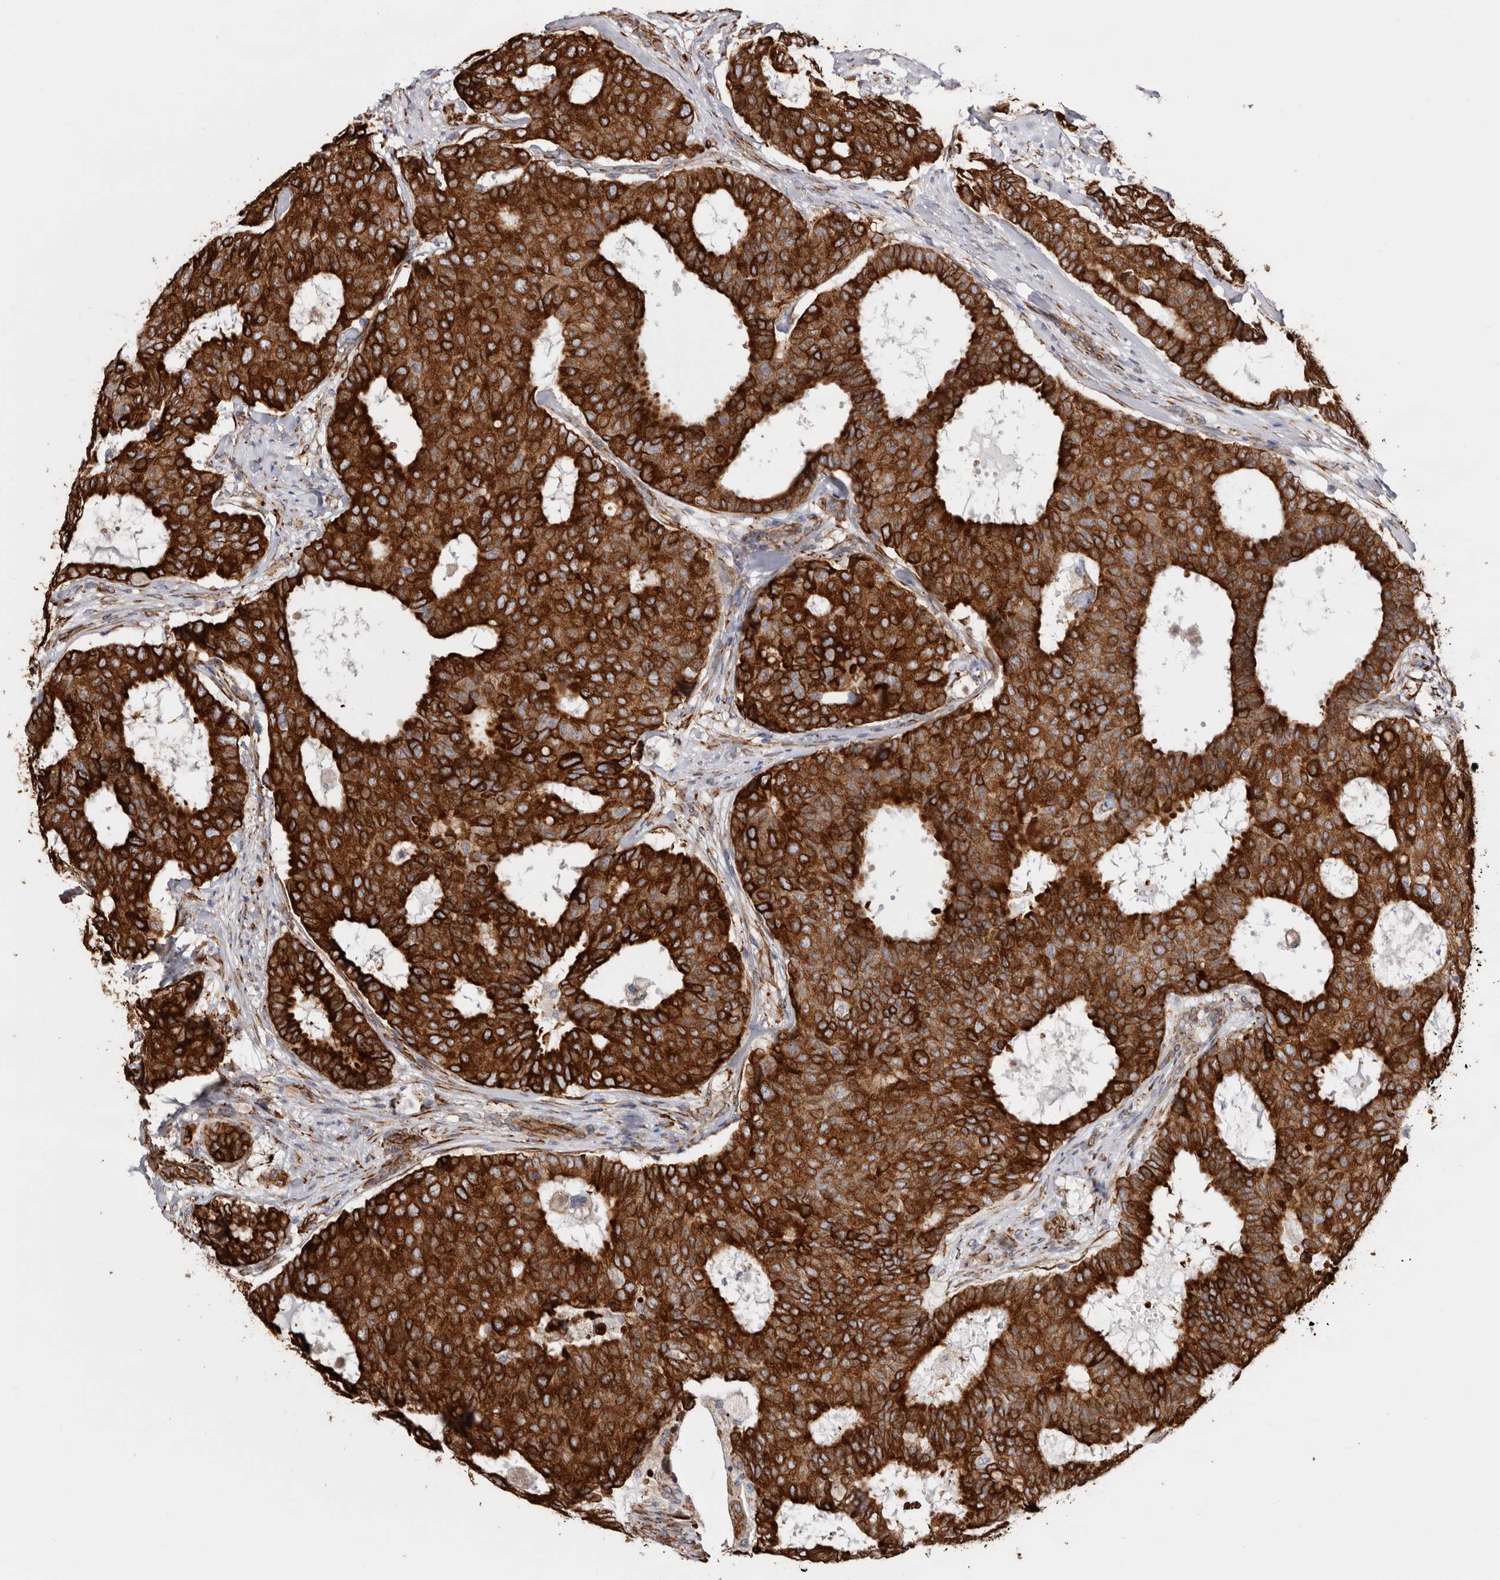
{"staining": {"intensity": "strong", "quantity": ">75%", "location": "cytoplasmic/membranous"}, "tissue": "breast cancer", "cell_type": "Tumor cells", "image_type": "cancer", "snomed": [{"axis": "morphology", "description": "Duct carcinoma"}, {"axis": "topography", "description": "Breast"}], "caption": "Breast cancer stained with a brown dye displays strong cytoplasmic/membranous positive expression in about >75% of tumor cells.", "gene": "SEMA3E", "patient": {"sex": "female", "age": 75}}